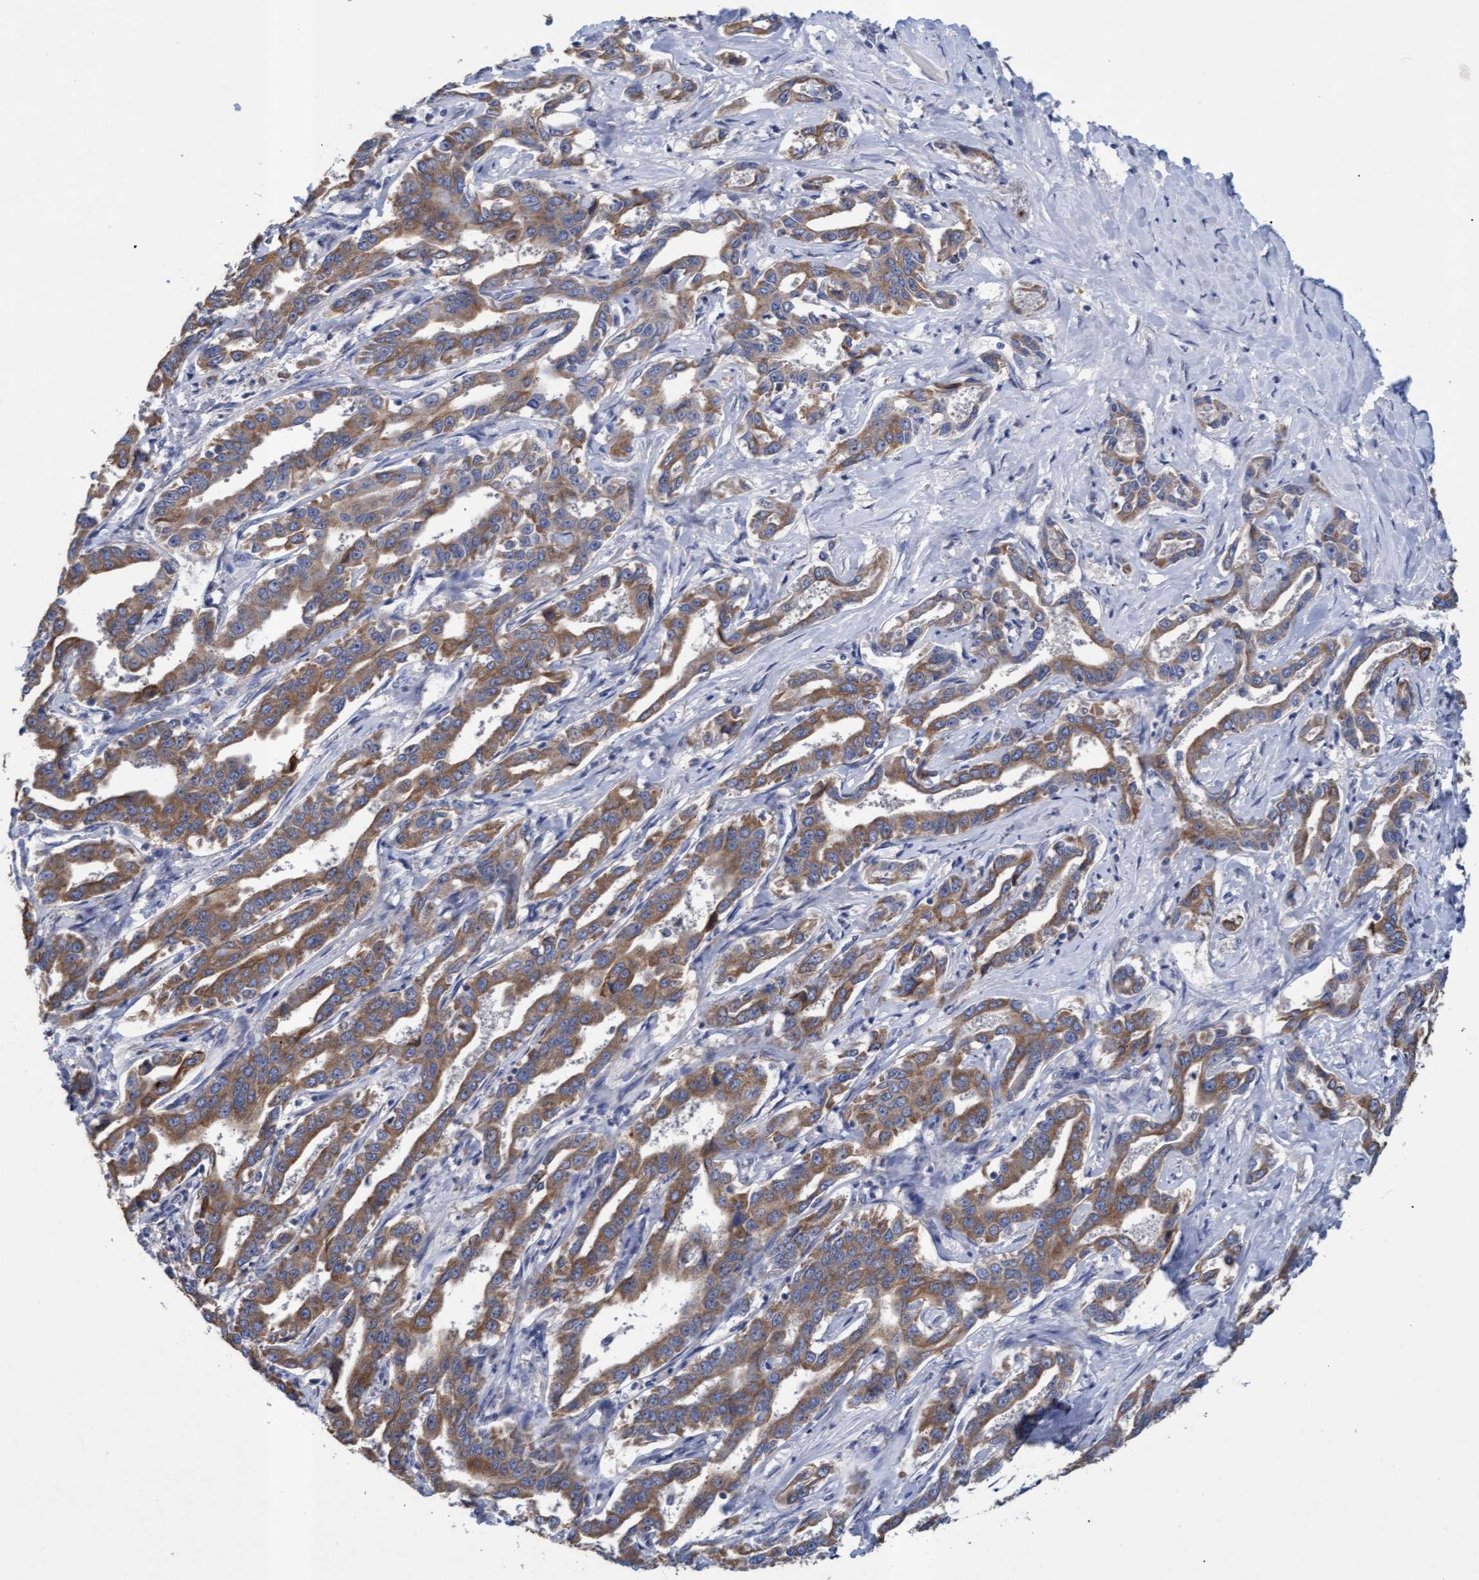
{"staining": {"intensity": "moderate", "quantity": ">75%", "location": "cytoplasmic/membranous"}, "tissue": "liver cancer", "cell_type": "Tumor cells", "image_type": "cancer", "snomed": [{"axis": "morphology", "description": "Cholangiocarcinoma"}, {"axis": "topography", "description": "Liver"}], "caption": "Tumor cells demonstrate medium levels of moderate cytoplasmic/membranous expression in about >75% of cells in cholangiocarcinoma (liver).", "gene": "MRPL38", "patient": {"sex": "male", "age": 59}}